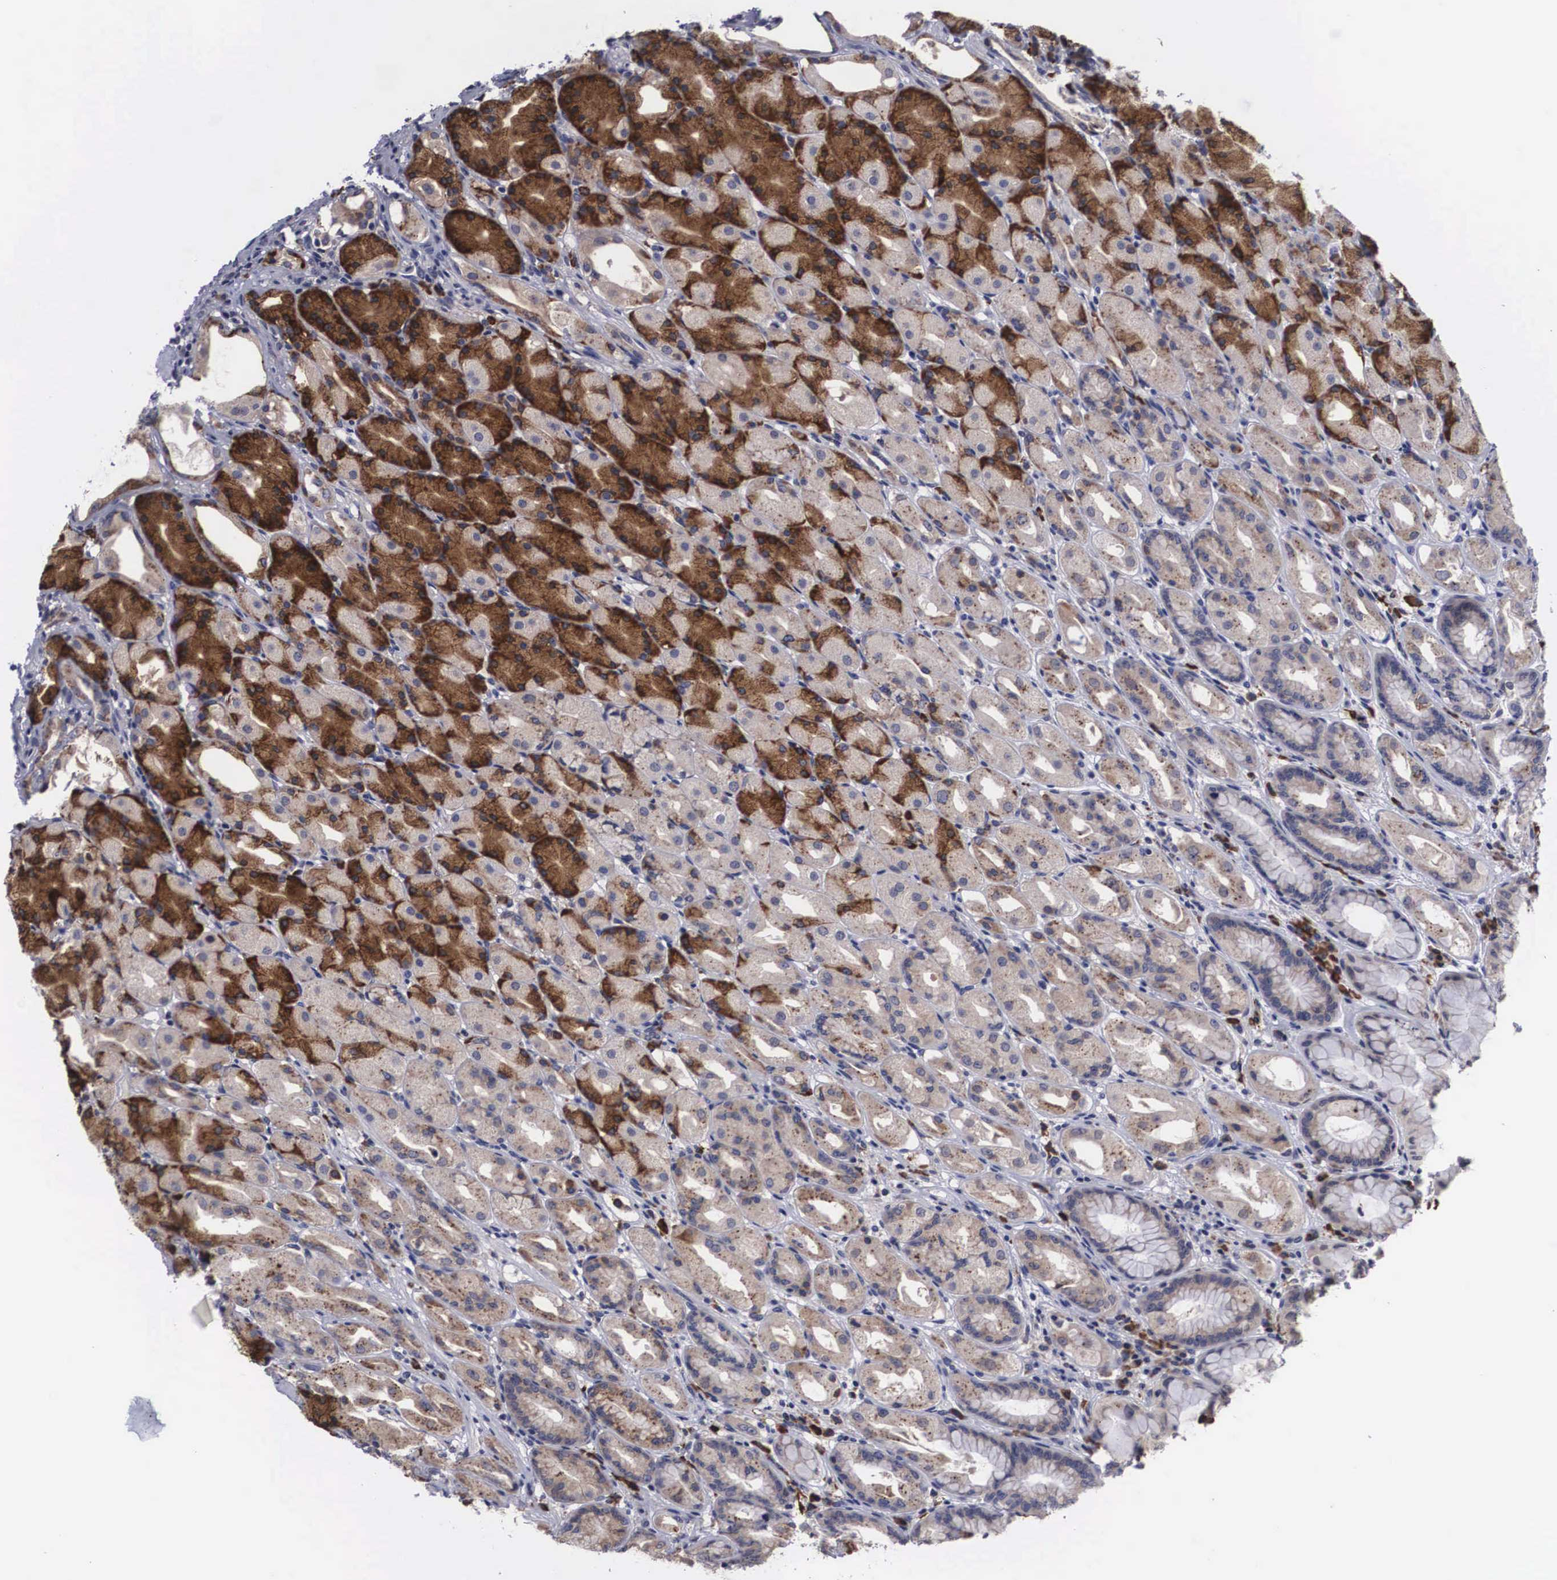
{"staining": {"intensity": "strong", "quantity": ">75%", "location": "cytoplasmic/membranous"}, "tissue": "stomach", "cell_type": "Glandular cells", "image_type": "normal", "snomed": [{"axis": "morphology", "description": "Normal tissue, NOS"}, {"axis": "topography", "description": "Stomach, upper"}], "caption": "Approximately >75% of glandular cells in normal stomach display strong cytoplasmic/membranous protein positivity as visualized by brown immunohistochemical staining.", "gene": "CRELD2", "patient": {"sex": "female", "age": 75}}